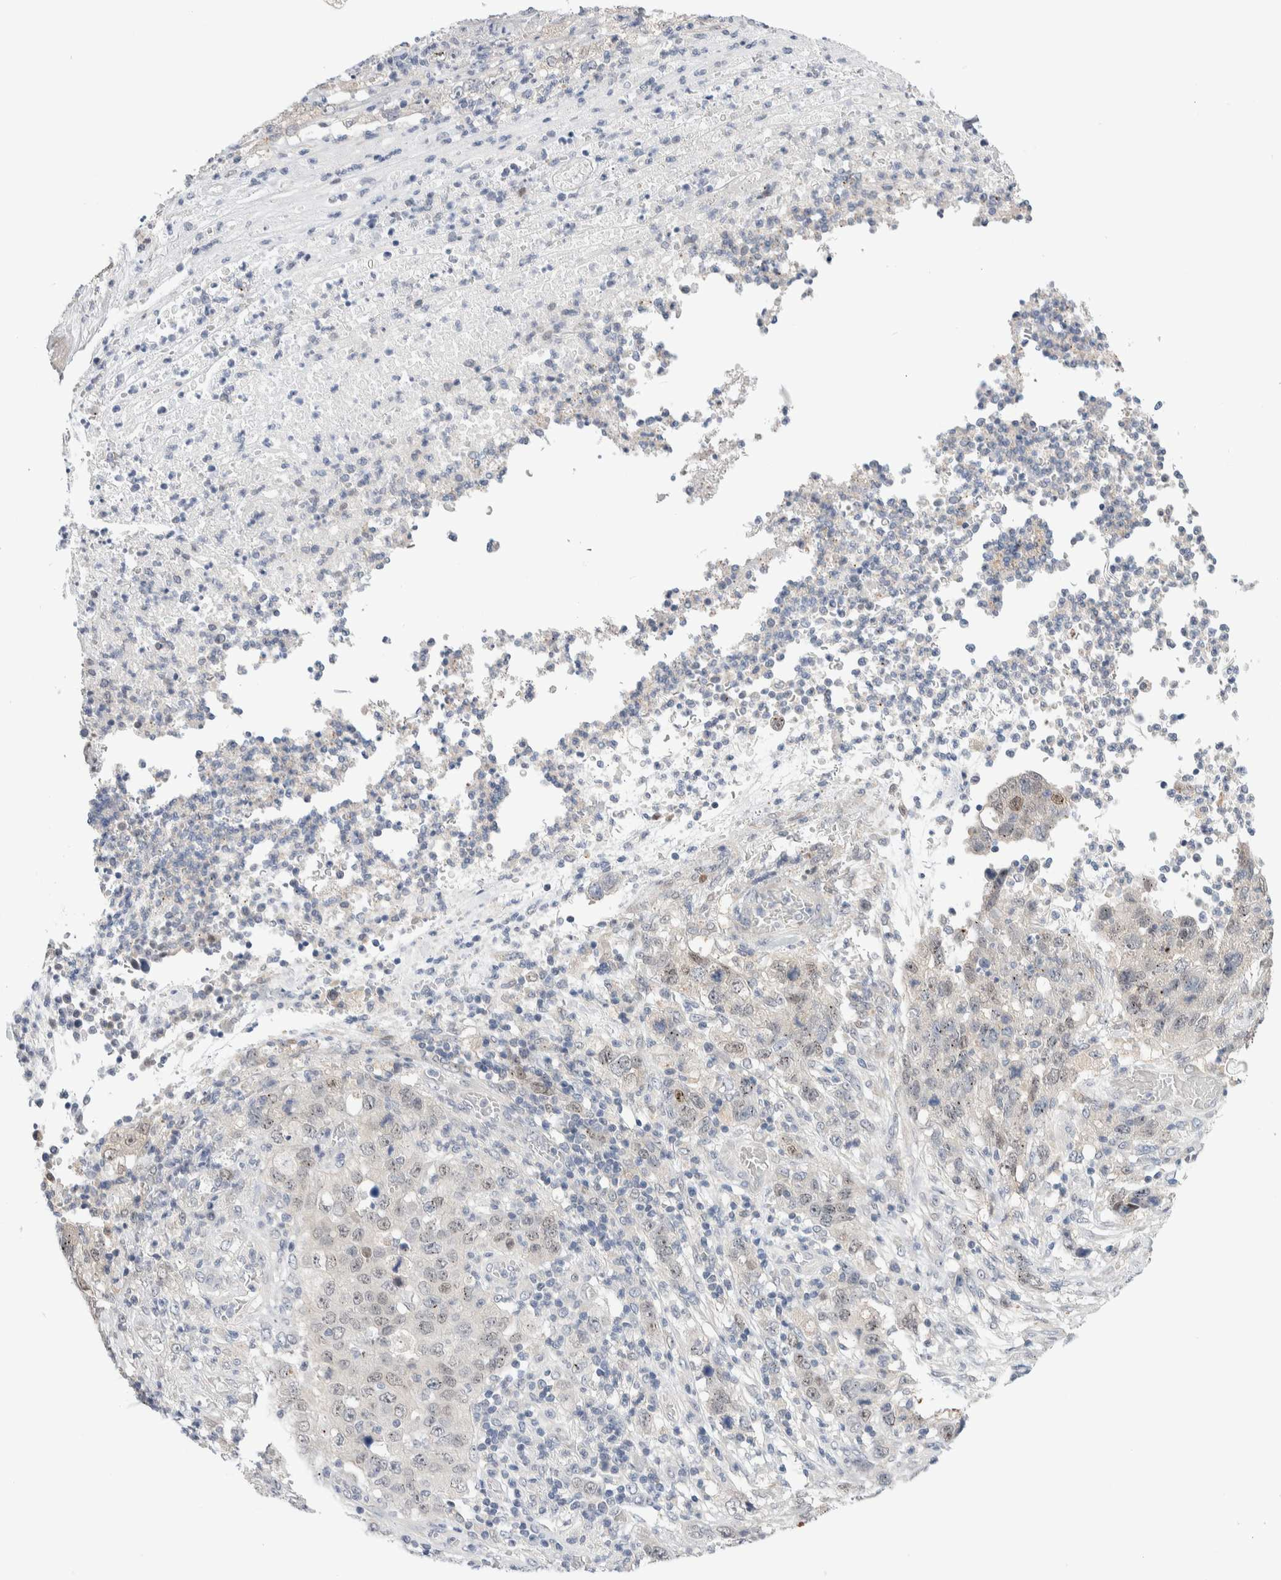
{"staining": {"intensity": "negative", "quantity": "none", "location": "none"}, "tissue": "stomach cancer", "cell_type": "Tumor cells", "image_type": "cancer", "snomed": [{"axis": "morphology", "description": "Adenocarcinoma, NOS"}, {"axis": "topography", "description": "Stomach"}], "caption": "The immunohistochemistry (IHC) histopathology image has no significant positivity in tumor cells of stomach adenocarcinoma tissue. (DAB immunohistochemistry visualized using brightfield microscopy, high magnification).", "gene": "DNAJB6", "patient": {"sex": "male", "age": 48}}